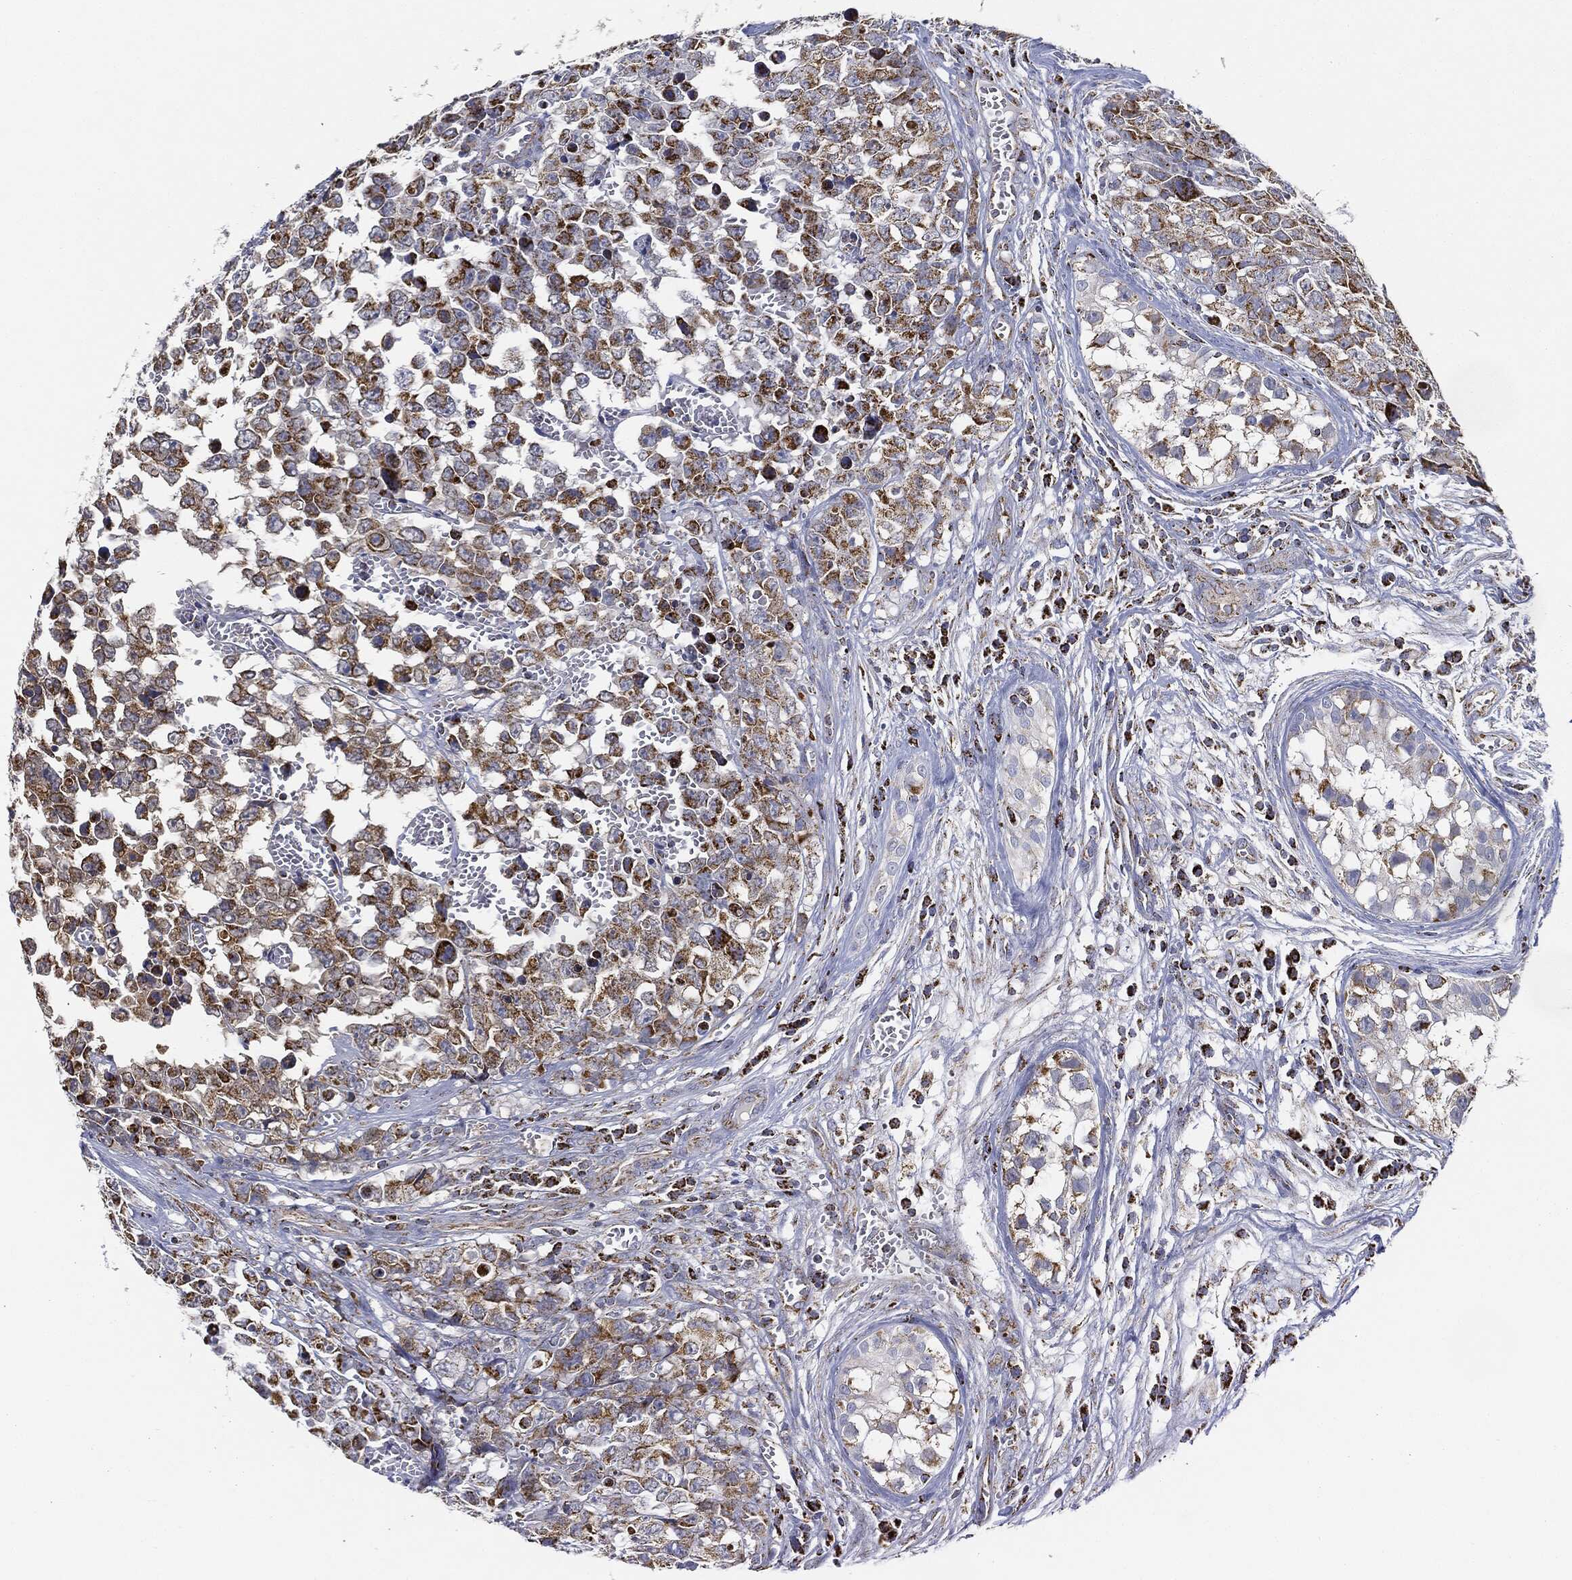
{"staining": {"intensity": "strong", "quantity": ">75%", "location": "cytoplasmic/membranous"}, "tissue": "testis cancer", "cell_type": "Tumor cells", "image_type": "cancer", "snomed": [{"axis": "morphology", "description": "Carcinoma, Embryonal, NOS"}, {"axis": "topography", "description": "Testis"}], "caption": "The image reveals immunohistochemical staining of testis cancer. There is strong cytoplasmic/membranous positivity is seen in about >75% of tumor cells. (IHC, brightfield microscopy, high magnification).", "gene": "CAPN15", "patient": {"sex": "male", "age": 23}}